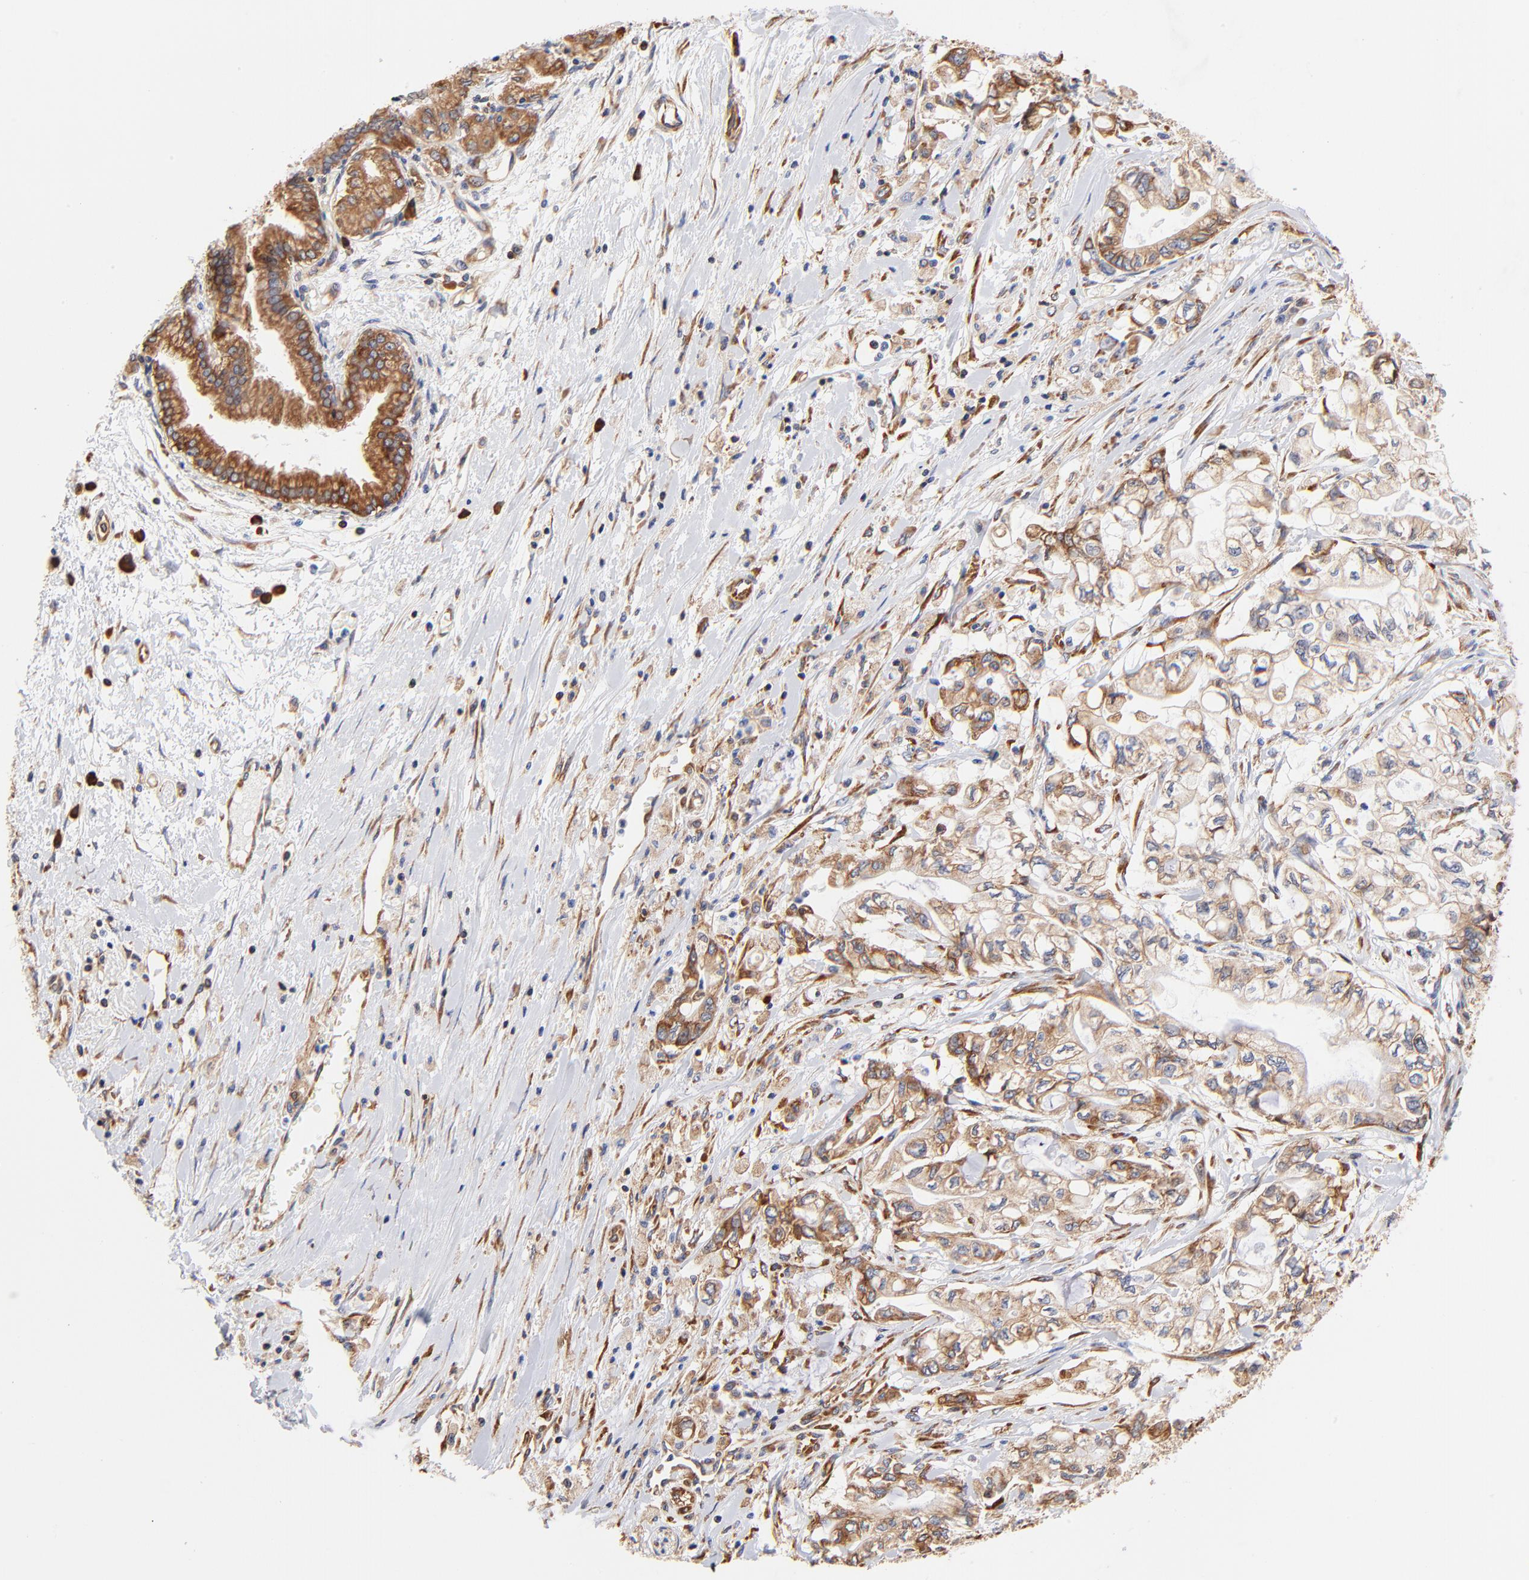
{"staining": {"intensity": "moderate", "quantity": ">75%", "location": "cytoplasmic/membranous"}, "tissue": "pancreatic cancer", "cell_type": "Tumor cells", "image_type": "cancer", "snomed": [{"axis": "morphology", "description": "Adenocarcinoma, NOS"}, {"axis": "topography", "description": "Pancreas"}], "caption": "Immunohistochemistry photomicrograph of neoplastic tissue: human pancreatic cancer stained using immunohistochemistry shows medium levels of moderate protein expression localized specifically in the cytoplasmic/membranous of tumor cells, appearing as a cytoplasmic/membranous brown color.", "gene": "RPL27", "patient": {"sex": "male", "age": 79}}